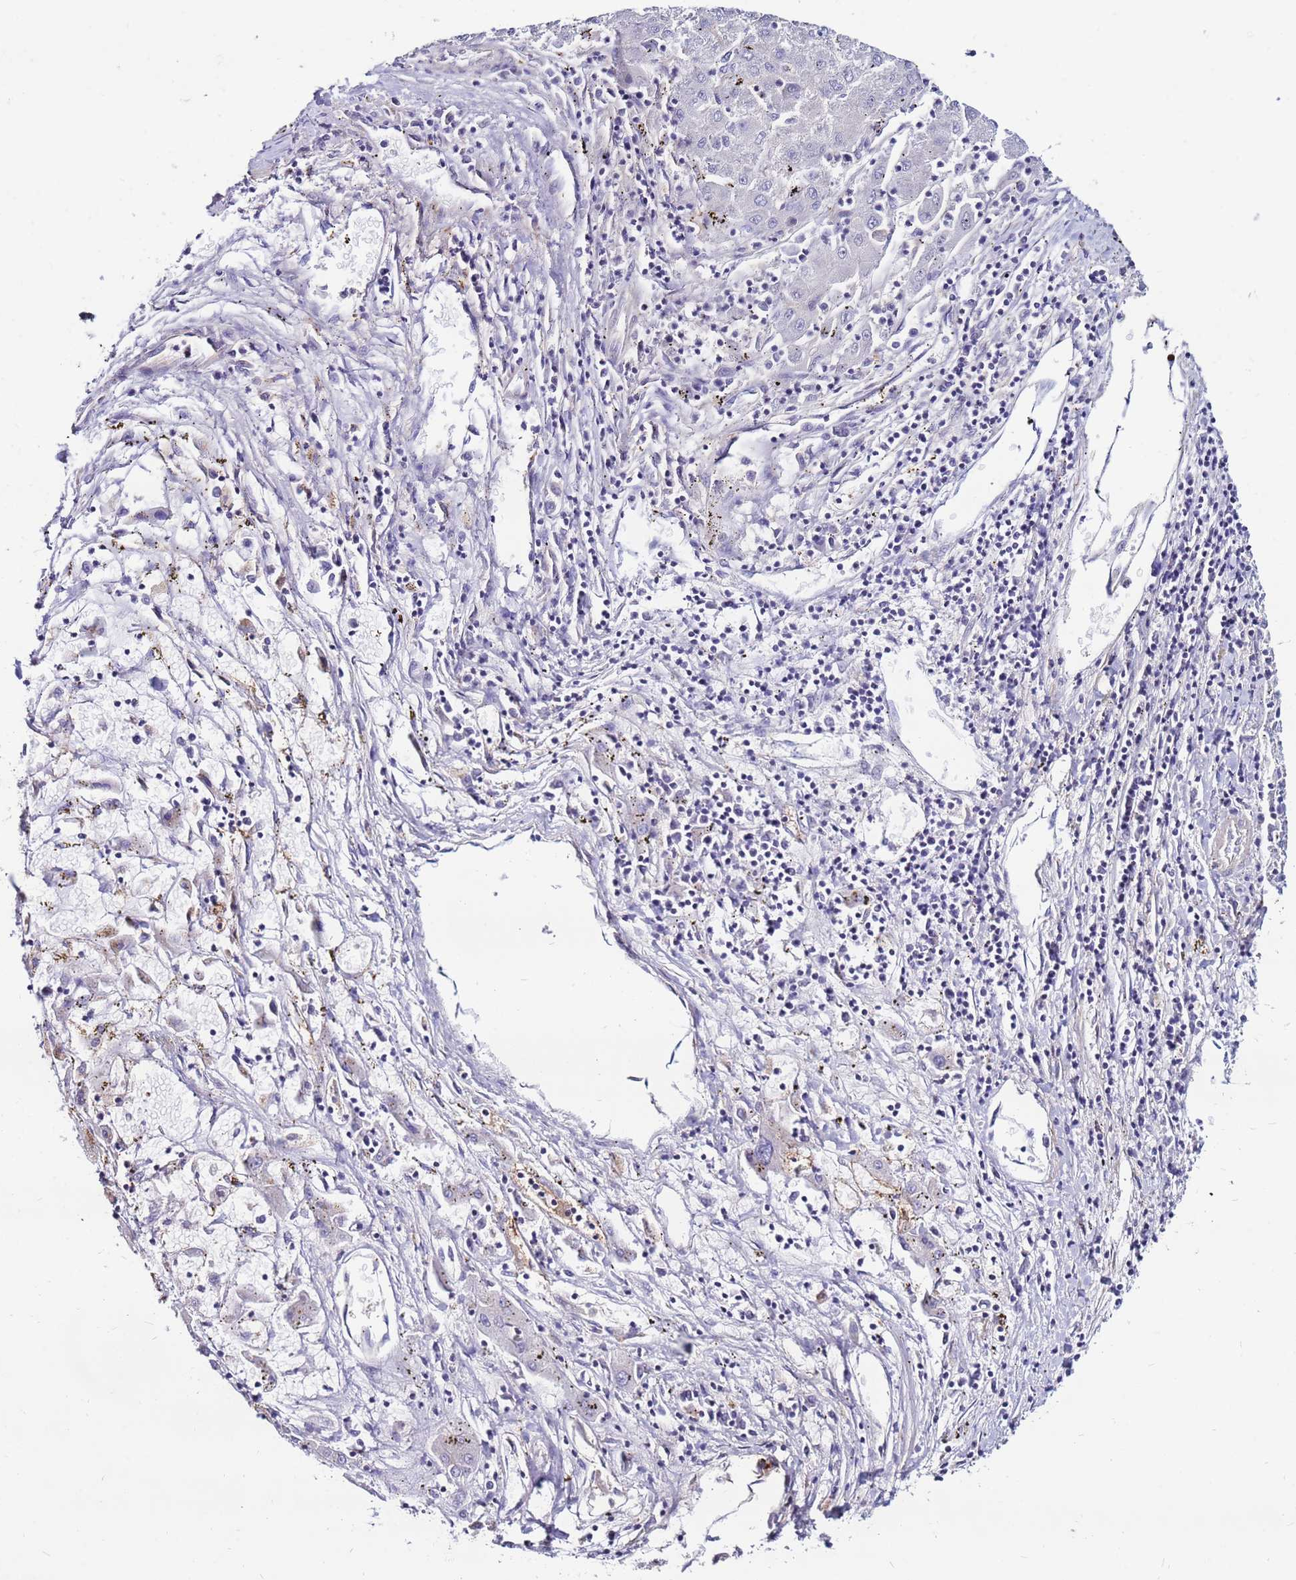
{"staining": {"intensity": "negative", "quantity": "none", "location": "none"}, "tissue": "liver cancer", "cell_type": "Tumor cells", "image_type": "cancer", "snomed": [{"axis": "morphology", "description": "Carcinoma, Hepatocellular, NOS"}, {"axis": "topography", "description": "Liver"}], "caption": "A photomicrograph of liver hepatocellular carcinoma stained for a protein exhibits no brown staining in tumor cells.", "gene": "CLEC4M", "patient": {"sex": "male", "age": 72}}